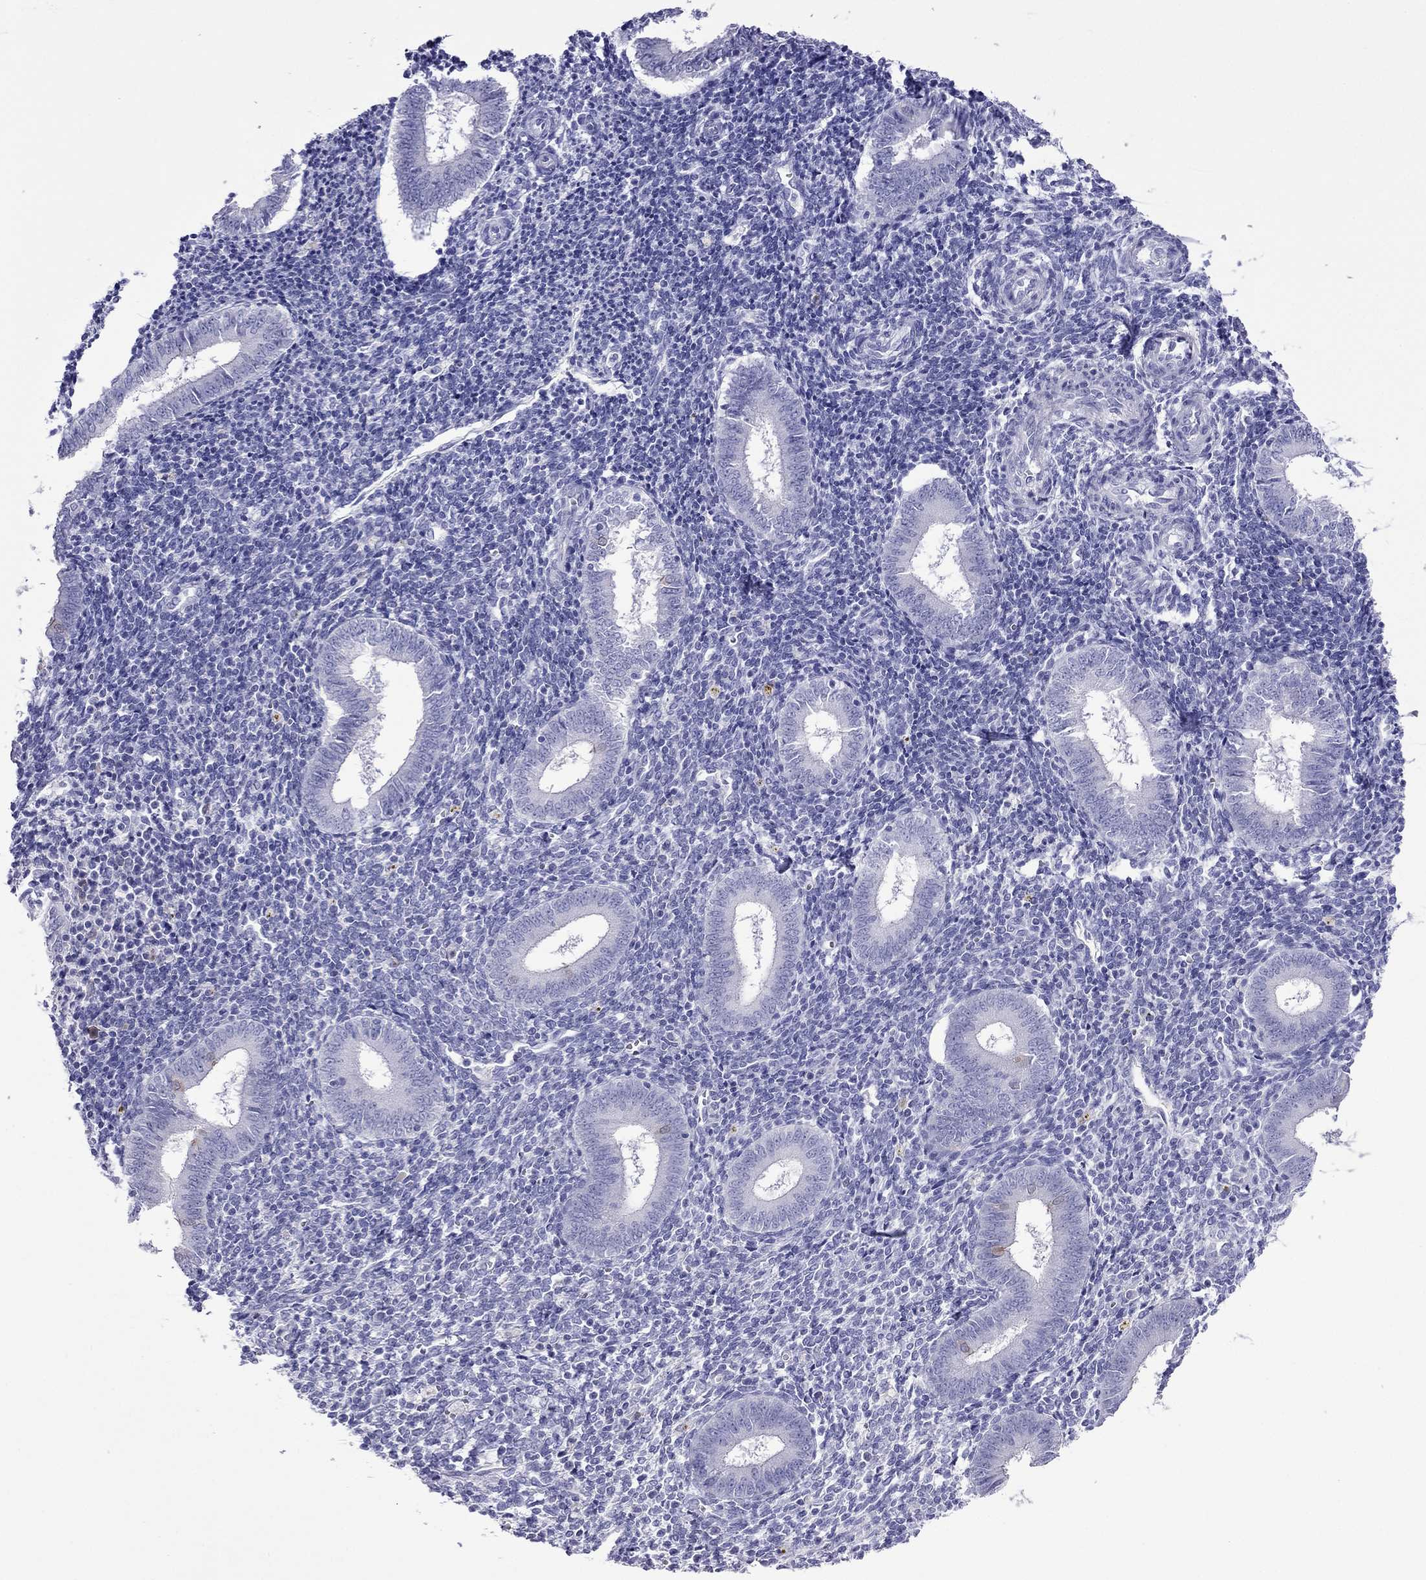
{"staining": {"intensity": "negative", "quantity": "none", "location": "none"}, "tissue": "endometrium", "cell_type": "Cells in endometrial stroma", "image_type": "normal", "snomed": [{"axis": "morphology", "description": "Normal tissue, NOS"}, {"axis": "topography", "description": "Endometrium"}], "caption": "A high-resolution histopathology image shows immunohistochemistry staining of benign endometrium, which demonstrates no significant positivity in cells in endometrial stroma.", "gene": "PCDHA6", "patient": {"sex": "female", "age": 25}}